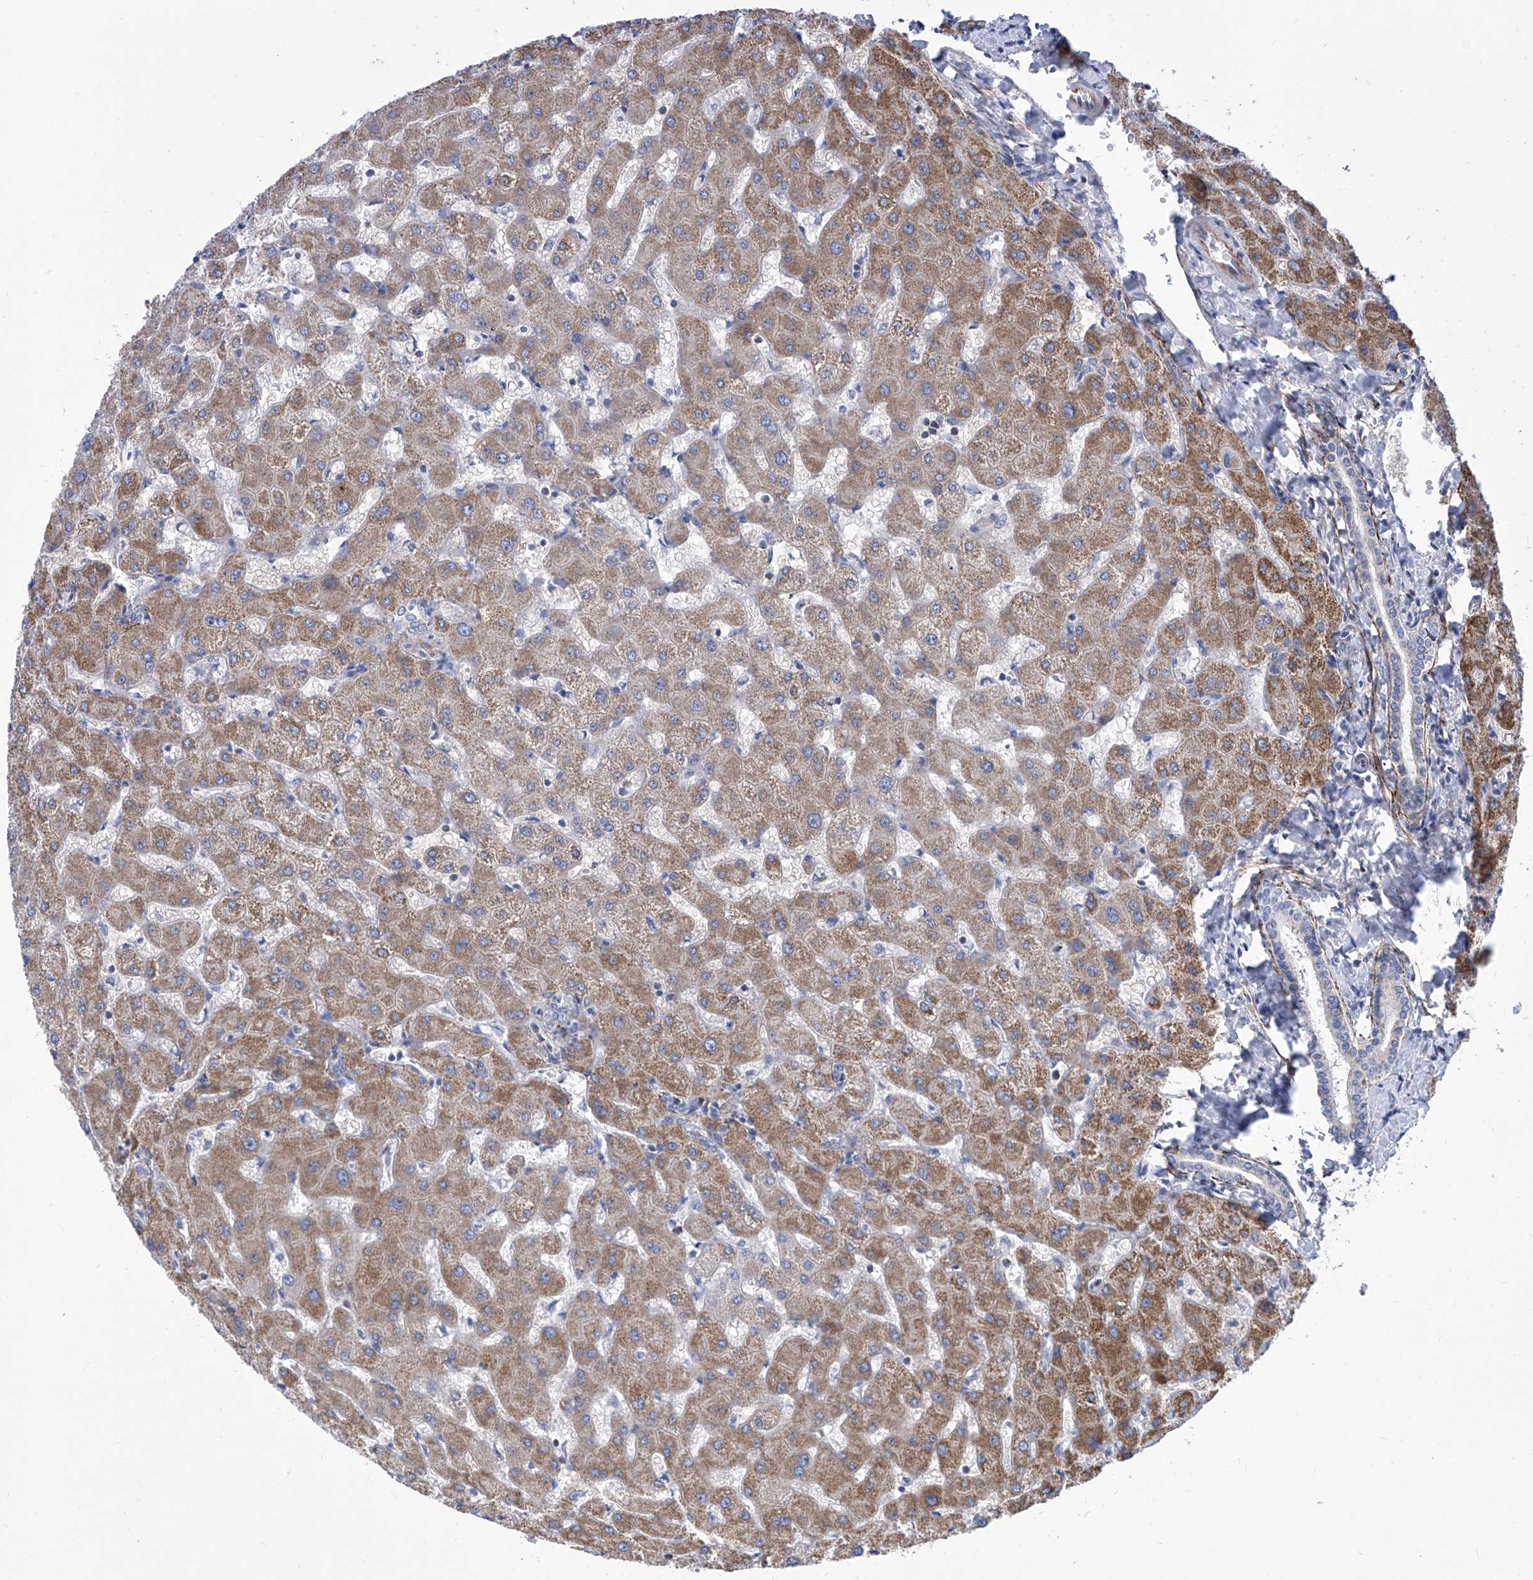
{"staining": {"intensity": "negative", "quantity": "none", "location": "none"}, "tissue": "liver", "cell_type": "Cholangiocytes", "image_type": "normal", "snomed": [{"axis": "morphology", "description": "Normal tissue, NOS"}, {"axis": "topography", "description": "Liver"}], "caption": "This is a image of immunohistochemistry (IHC) staining of unremarkable liver, which shows no staining in cholangiocytes.", "gene": "SRBD1", "patient": {"sex": "female", "age": 63}}